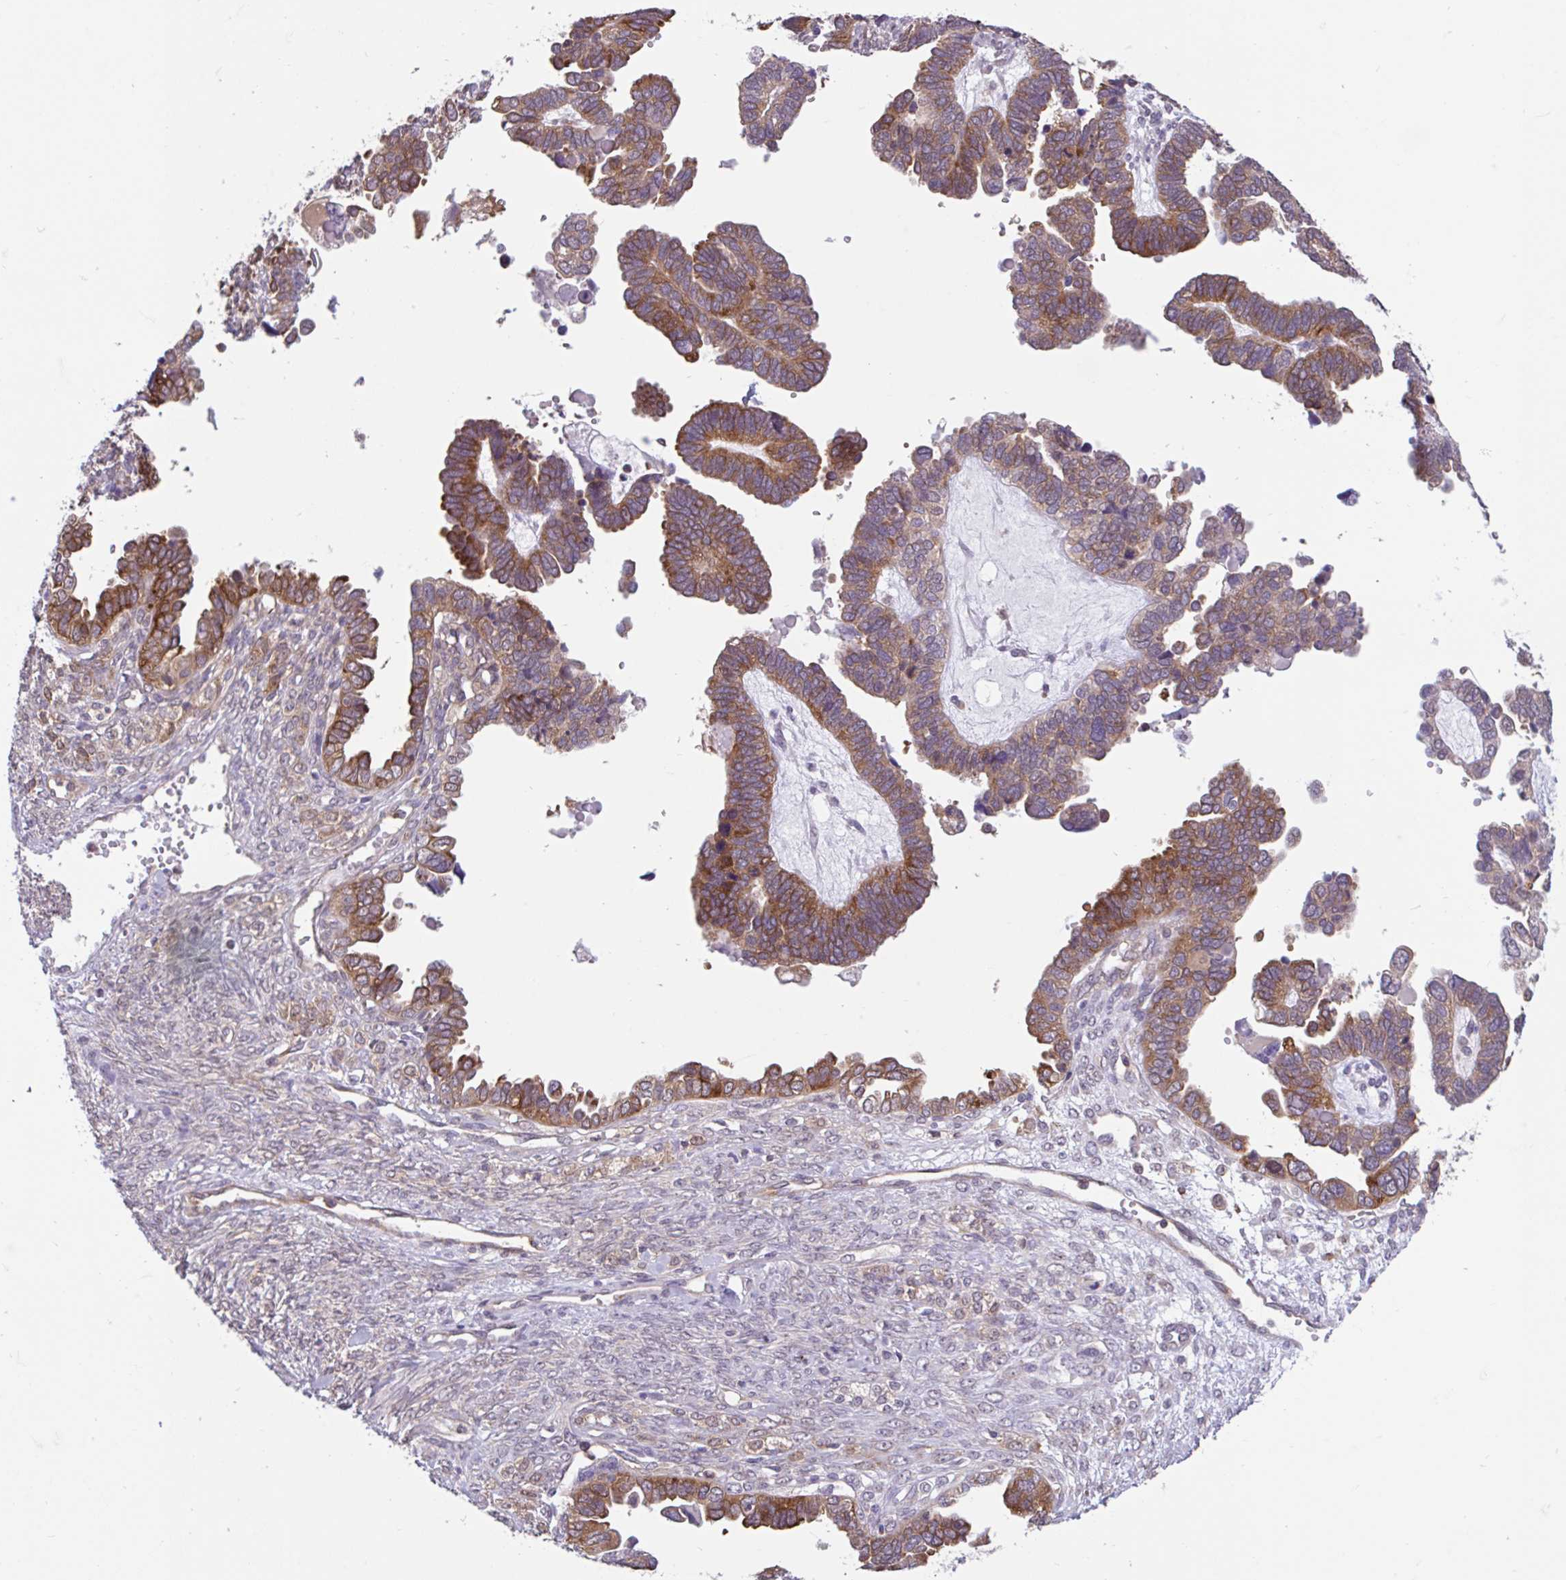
{"staining": {"intensity": "moderate", "quantity": ">75%", "location": "cytoplasmic/membranous"}, "tissue": "ovarian cancer", "cell_type": "Tumor cells", "image_type": "cancer", "snomed": [{"axis": "morphology", "description": "Cystadenocarcinoma, serous, NOS"}, {"axis": "topography", "description": "Ovary"}], "caption": "A photomicrograph of human ovarian cancer (serous cystadenocarcinoma) stained for a protein exhibits moderate cytoplasmic/membranous brown staining in tumor cells.", "gene": "RALBP1", "patient": {"sex": "female", "age": 51}}